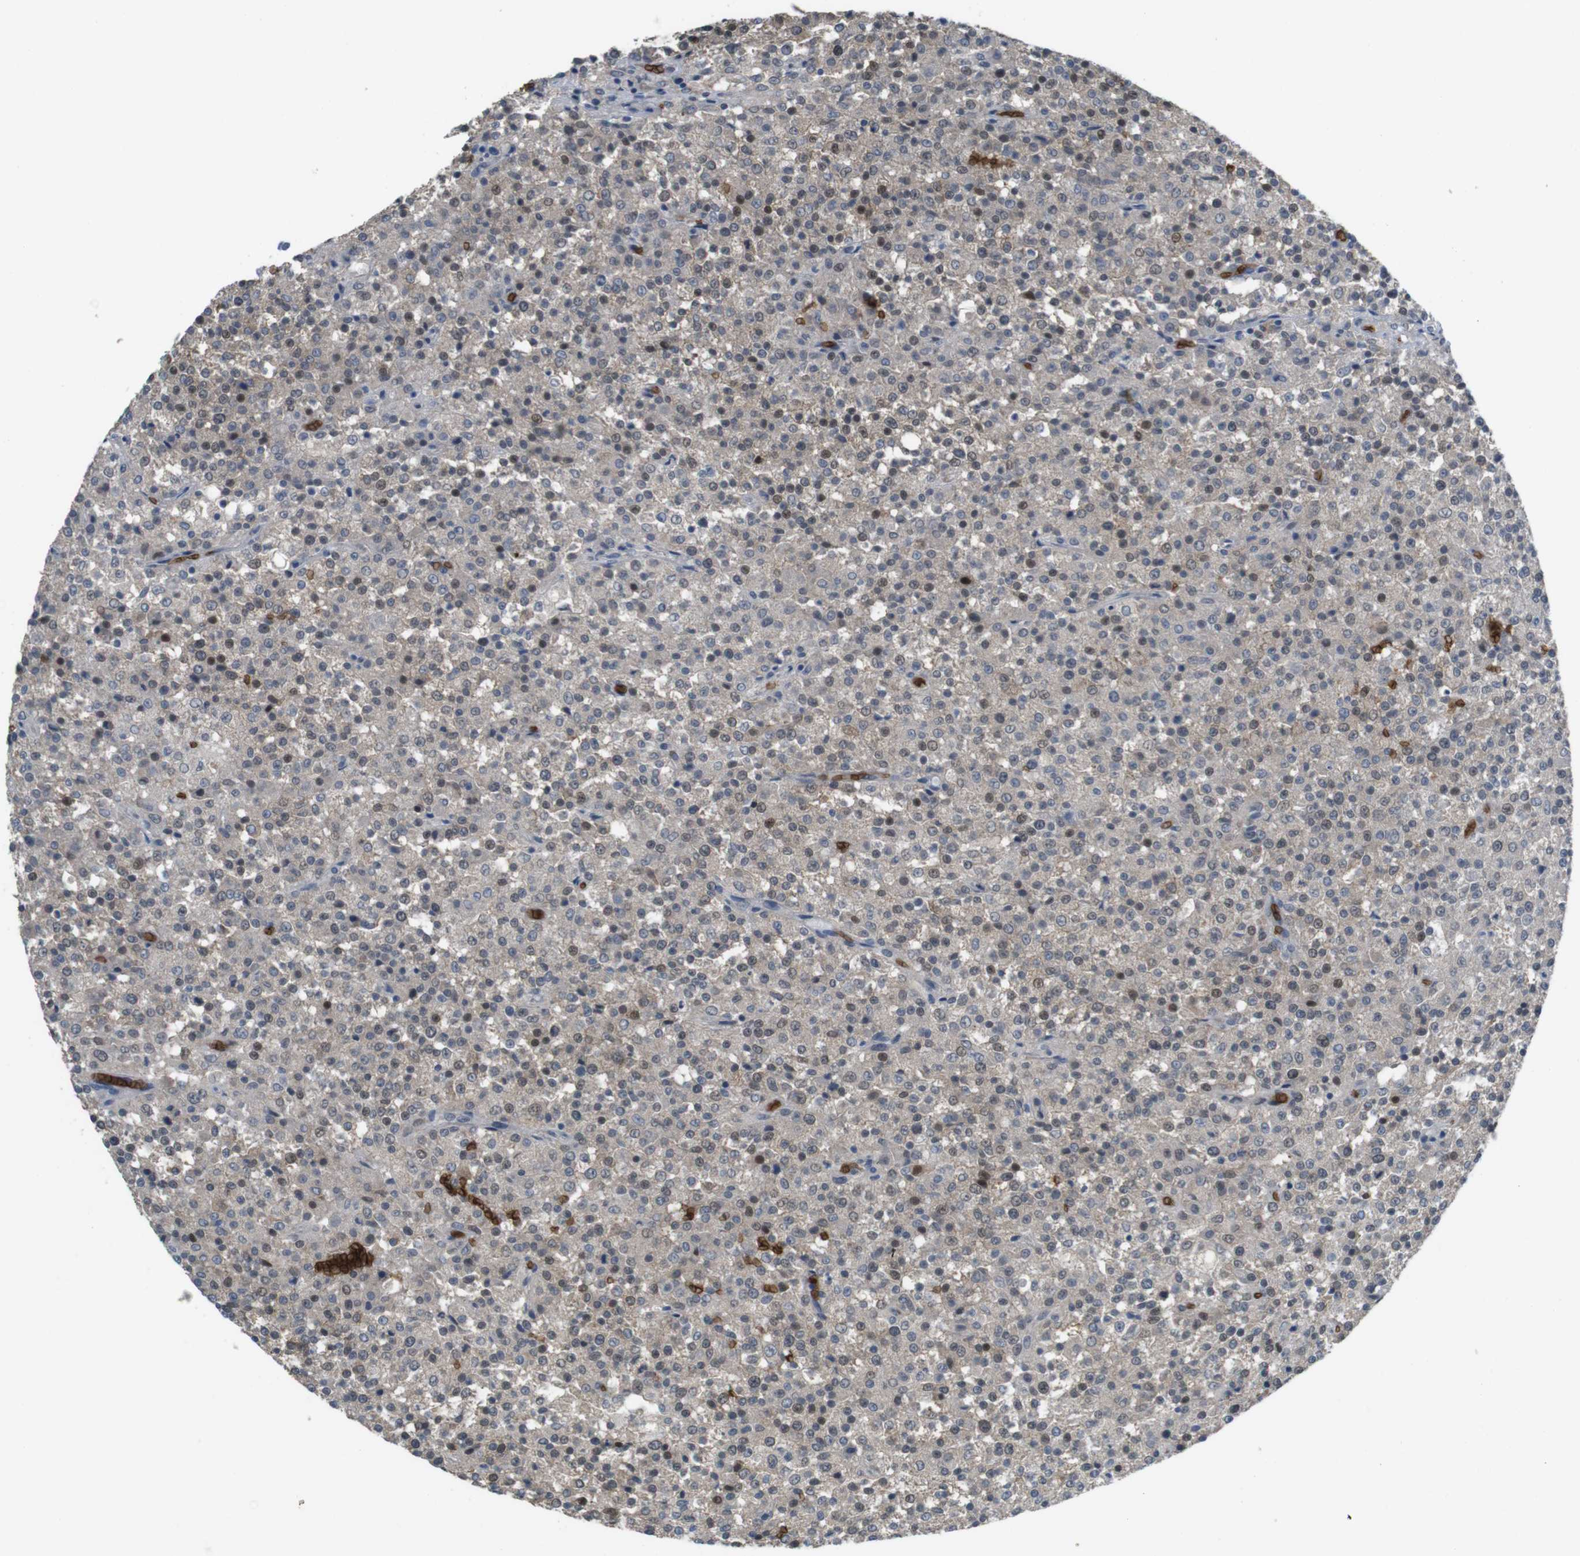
{"staining": {"intensity": "weak", "quantity": ">75%", "location": "cytoplasmic/membranous,nuclear"}, "tissue": "testis cancer", "cell_type": "Tumor cells", "image_type": "cancer", "snomed": [{"axis": "morphology", "description": "Seminoma, NOS"}, {"axis": "topography", "description": "Testis"}], "caption": "Immunohistochemistry (IHC) photomicrograph of neoplastic tissue: testis cancer stained using immunohistochemistry (IHC) demonstrates low levels of weak protein expression localized specifically in the cytoplasmic/membranous and nuclear of tumor cells, appearing as a cytoplasmic/membranous and nuclear brown color.", "gene": "GYPA", "patient": {"sex": "male", "age": 59}}